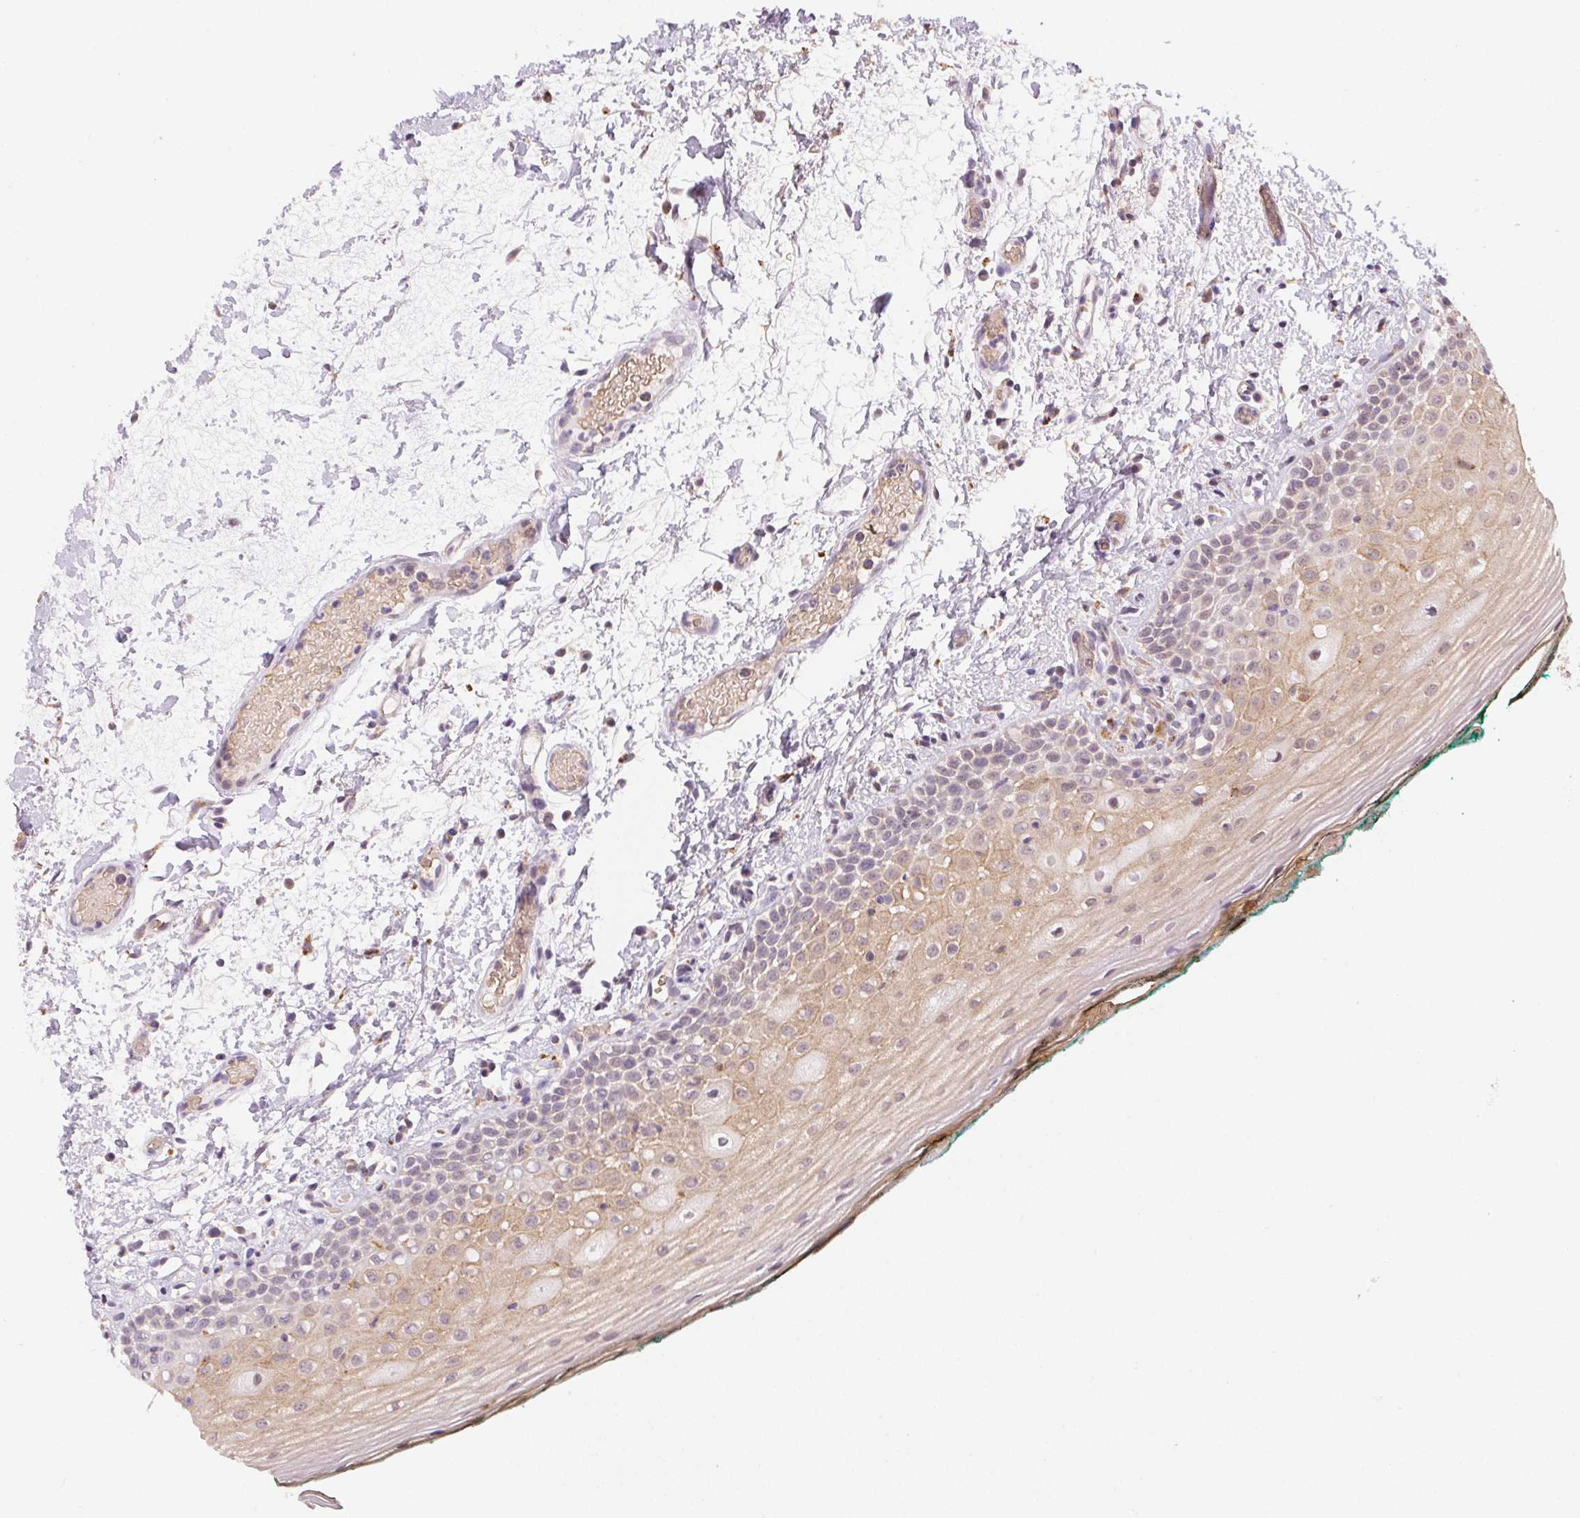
{"staining": {"intensity": "weak", "quantity": "25%-75%", "location": "cytoplasmic/membranous"}, "tissue": "oral mucosa", "cell_type": "Squamous epithelial cells", "image_type": "normal", "snomed": [{"axis": "morphology", "description": "Normal tissue, NOS"}, {"axis": "topography", "description": "Oral tissue"}], "caption": "Immunohistochemistry (IHC) (DAB (3,3'-diaminobenzidine)) staining of normal human oral mucosa demonstrates weak cytoplasmic/membranous protein staining in about 25%-75% of squamous epithelial cells.", "gene": "METTL13", "patient": {"sex": "female", "age": 83}}